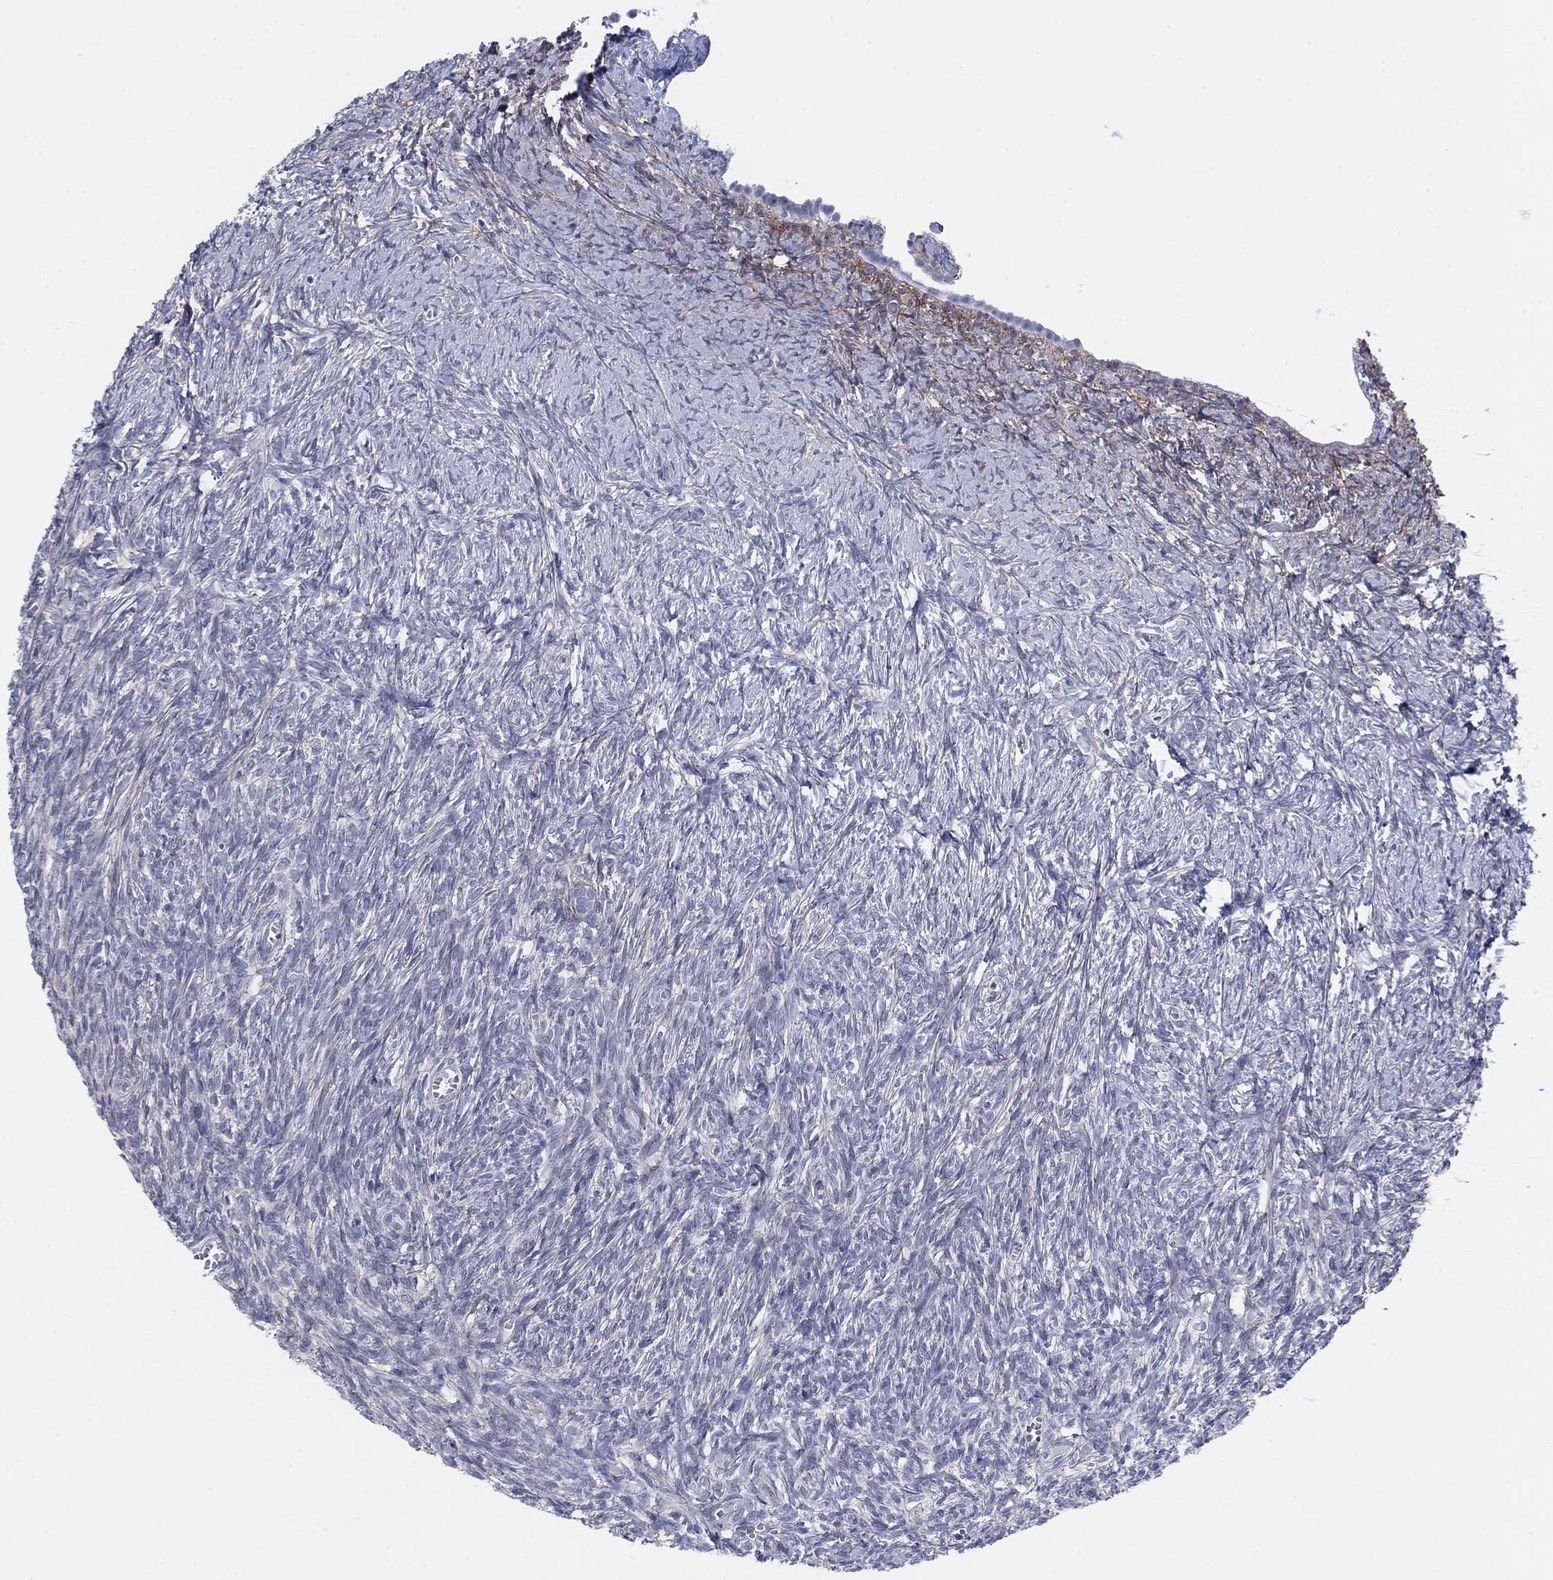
{"staining": {"intensity": "negative", "quantity": "none", "location": "none"}, "tissue": "ovary", "cell_type": "Follicle cells", "image_type": "normal", "snomed": [{"axis": "morphology", "description": "Normal tissue, NOS"}, {"axis": "topography", "description": "Ovary"}], "caption": "Micrograph shows no significant protein positivity in follicle cells of unremarkable ovary. (Stains: DAB IHC with hematoxylin counter stain, Microscopy: brightfield microscopy at high magnification).", "gene": "MYO3A", "patient": {"sex": "female", "age": 43}}